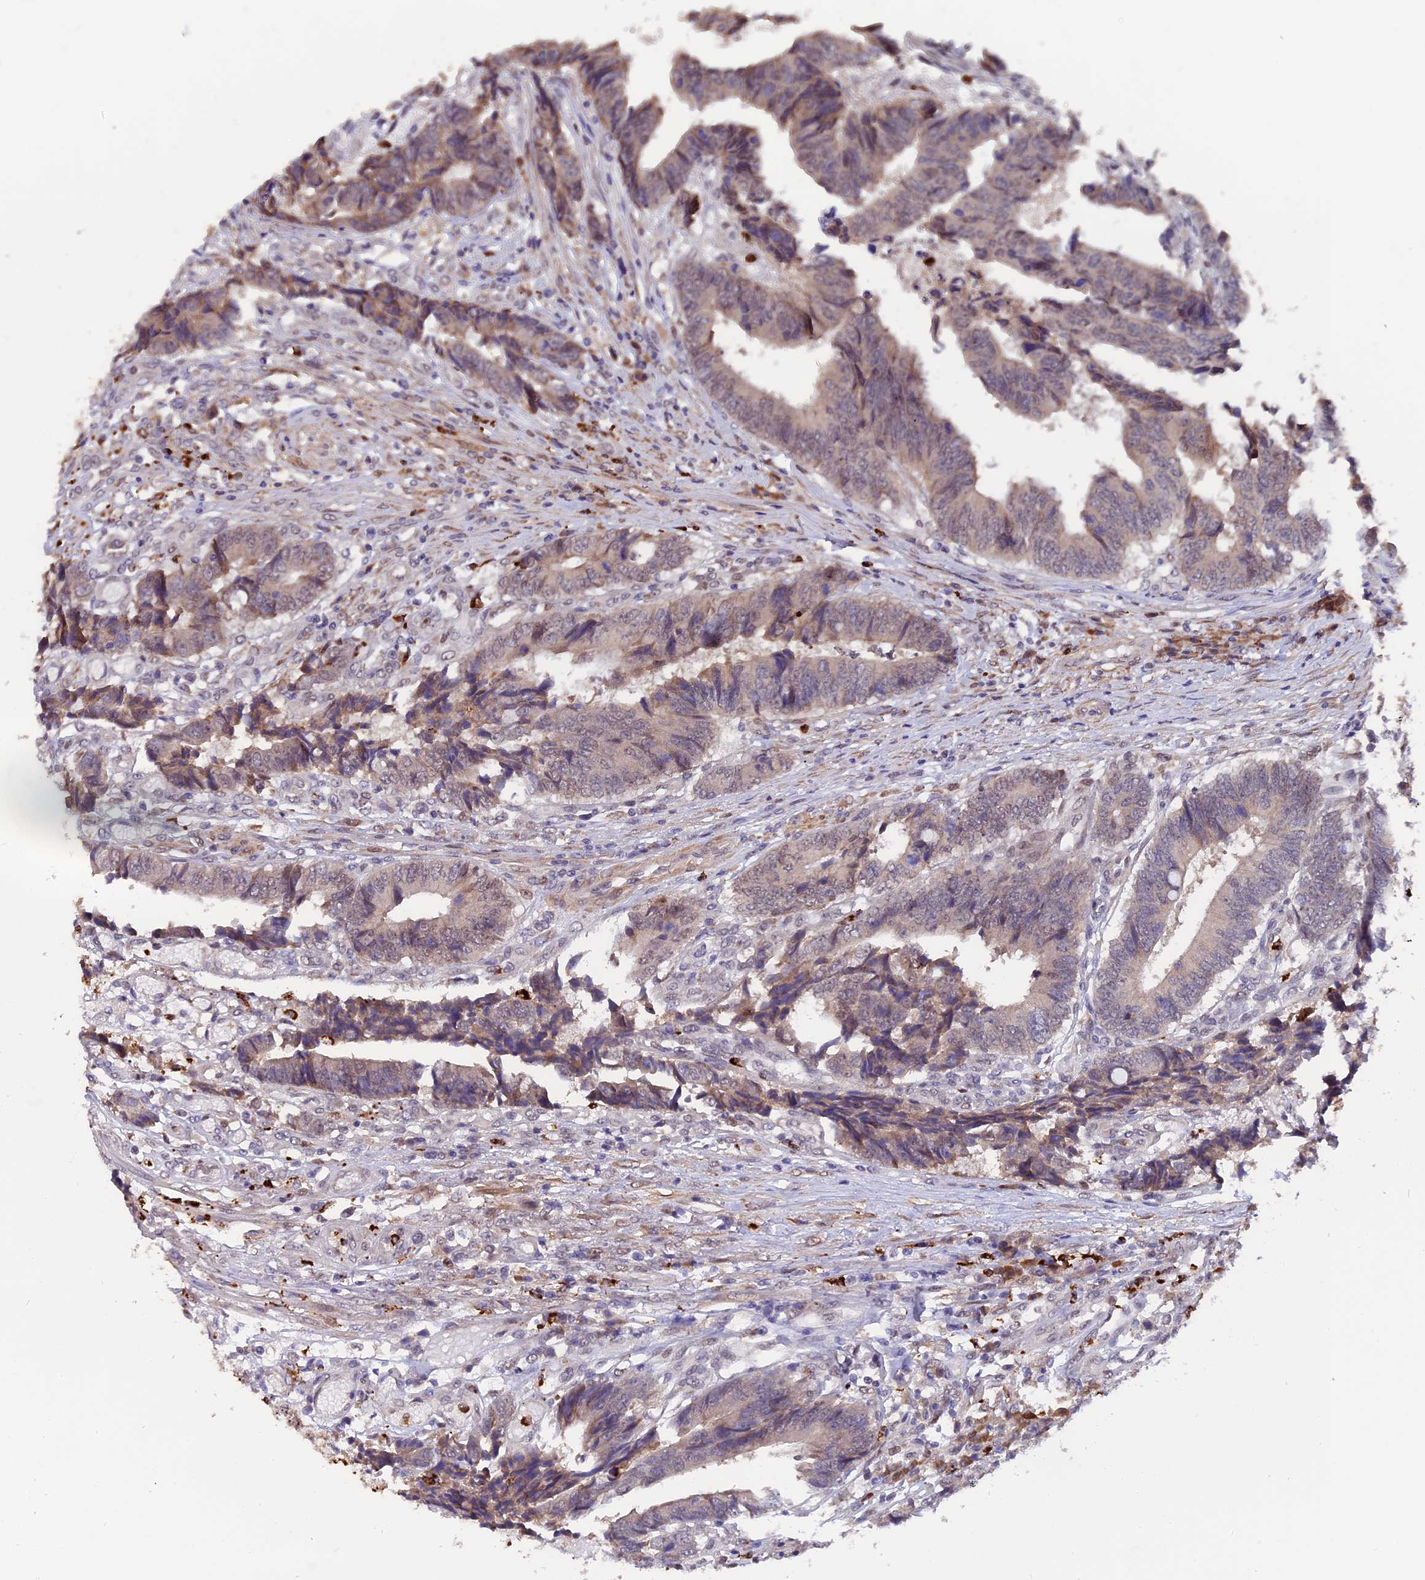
{"staining": {"intensity": "weak", "quantity": "25%-75%", "location": "cytoplasmic/membranous"}, "tissue": "colorectal cancer", "cell_type": "Tumor cells", "image_type": "cancer", "snomed": [{"axis": "morphology", "description": "Adenocarcinoma, NOS"}, {"axis": "topography", "description": "Rectum"}], "caption": "Adenocarcinoma (colorectal) was stained to show a protein in brown. There is low levels of weak cytoplasmic/membranous staining in about 25%-75% of tumor cells.", "gene": "FAM118B", "patient": {"sex": "male", "age": 84}}